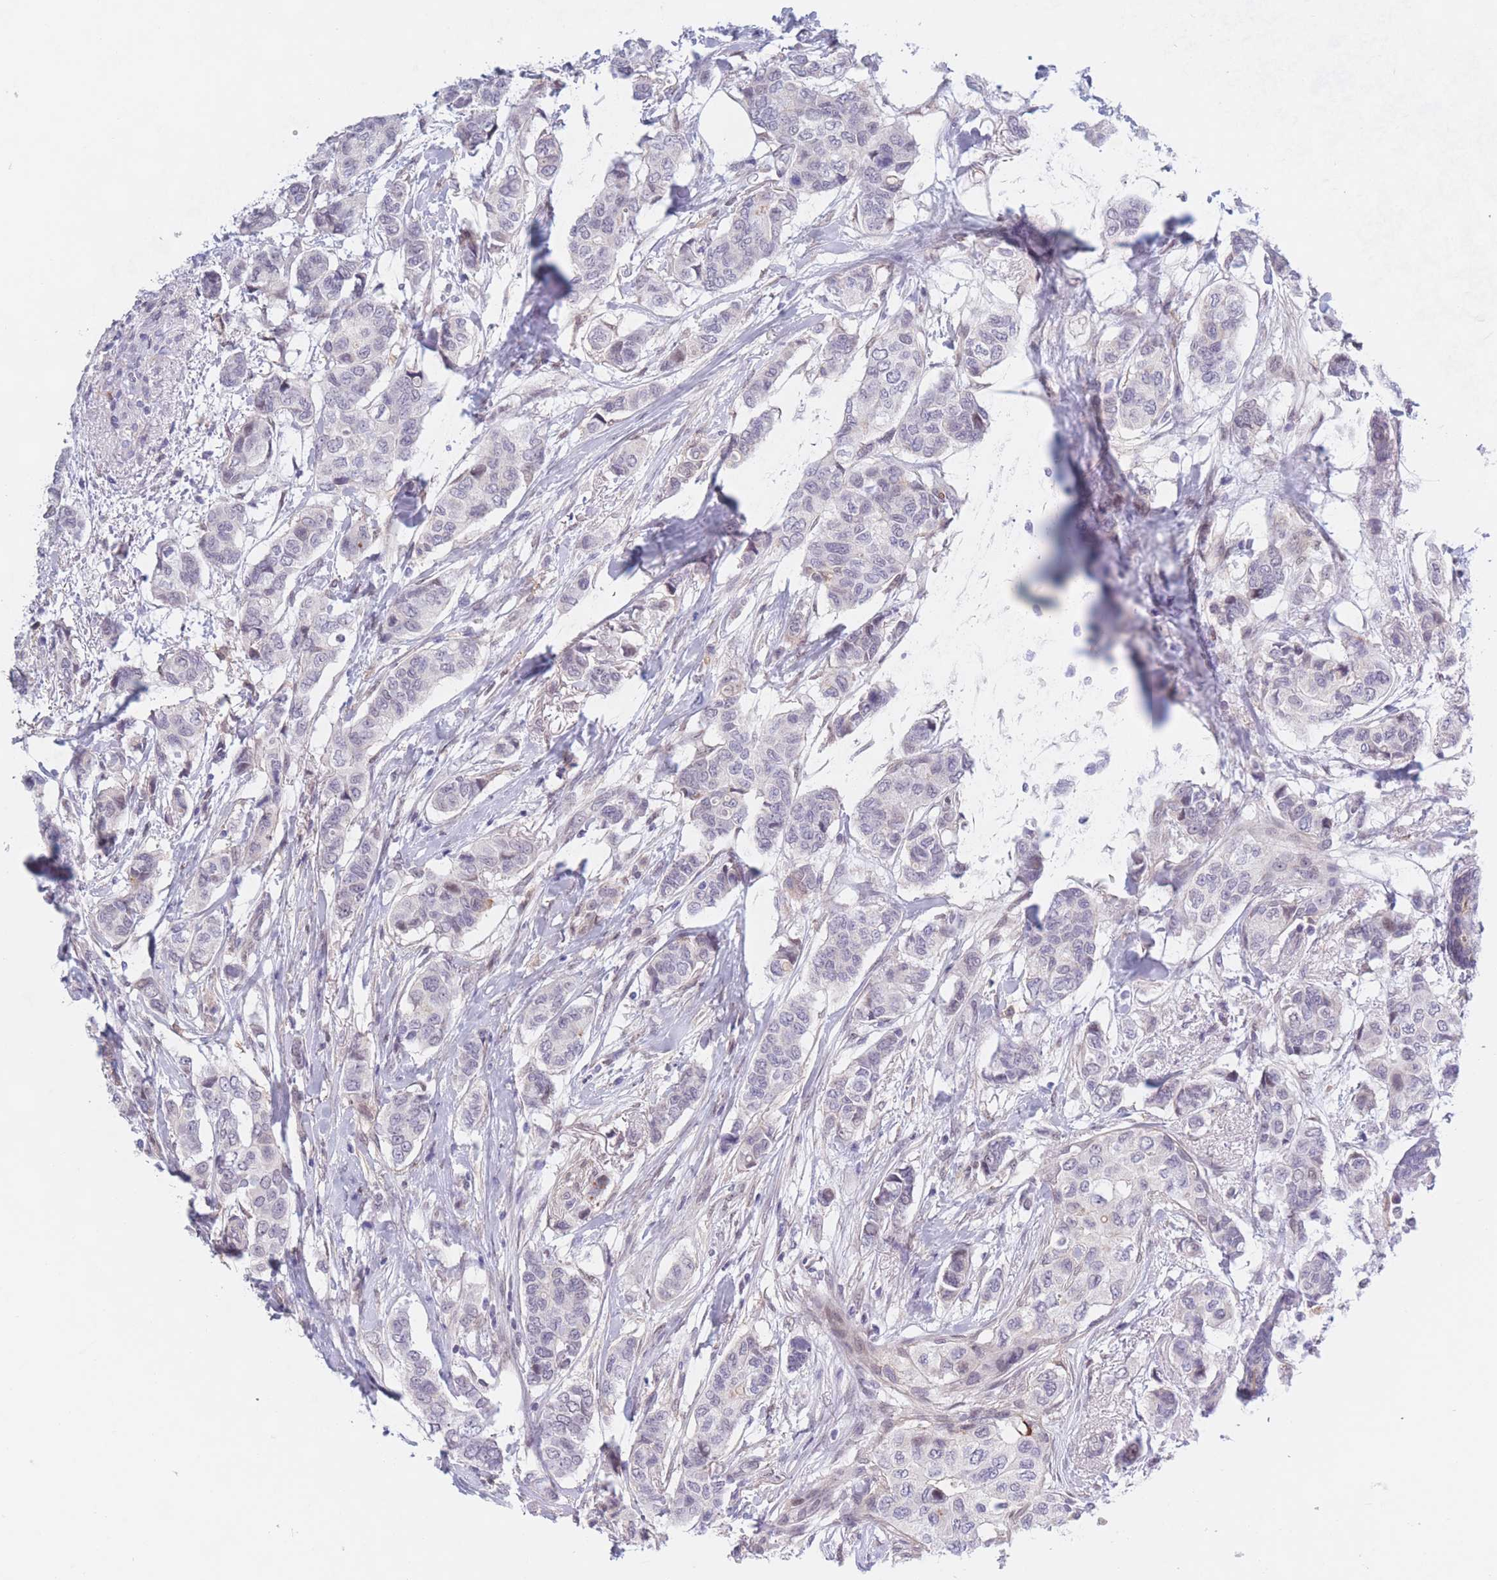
{"staining": {"intensity": "negative", "quantity": "none", "location": "none"}, "tissue": "breast cancer", "cell_type": "Tumor cells", "image_type": "cancer", "snomed": [{"axis": "morphology", "description": "Lobular carcinoma"}, {"axis": "topography", "description": "Breast"}], "caption": "Tumor cells show no significant protein staining in breast cancer.", "gene": "PODXL", "patient": {"sex": "female", "age": 51}}